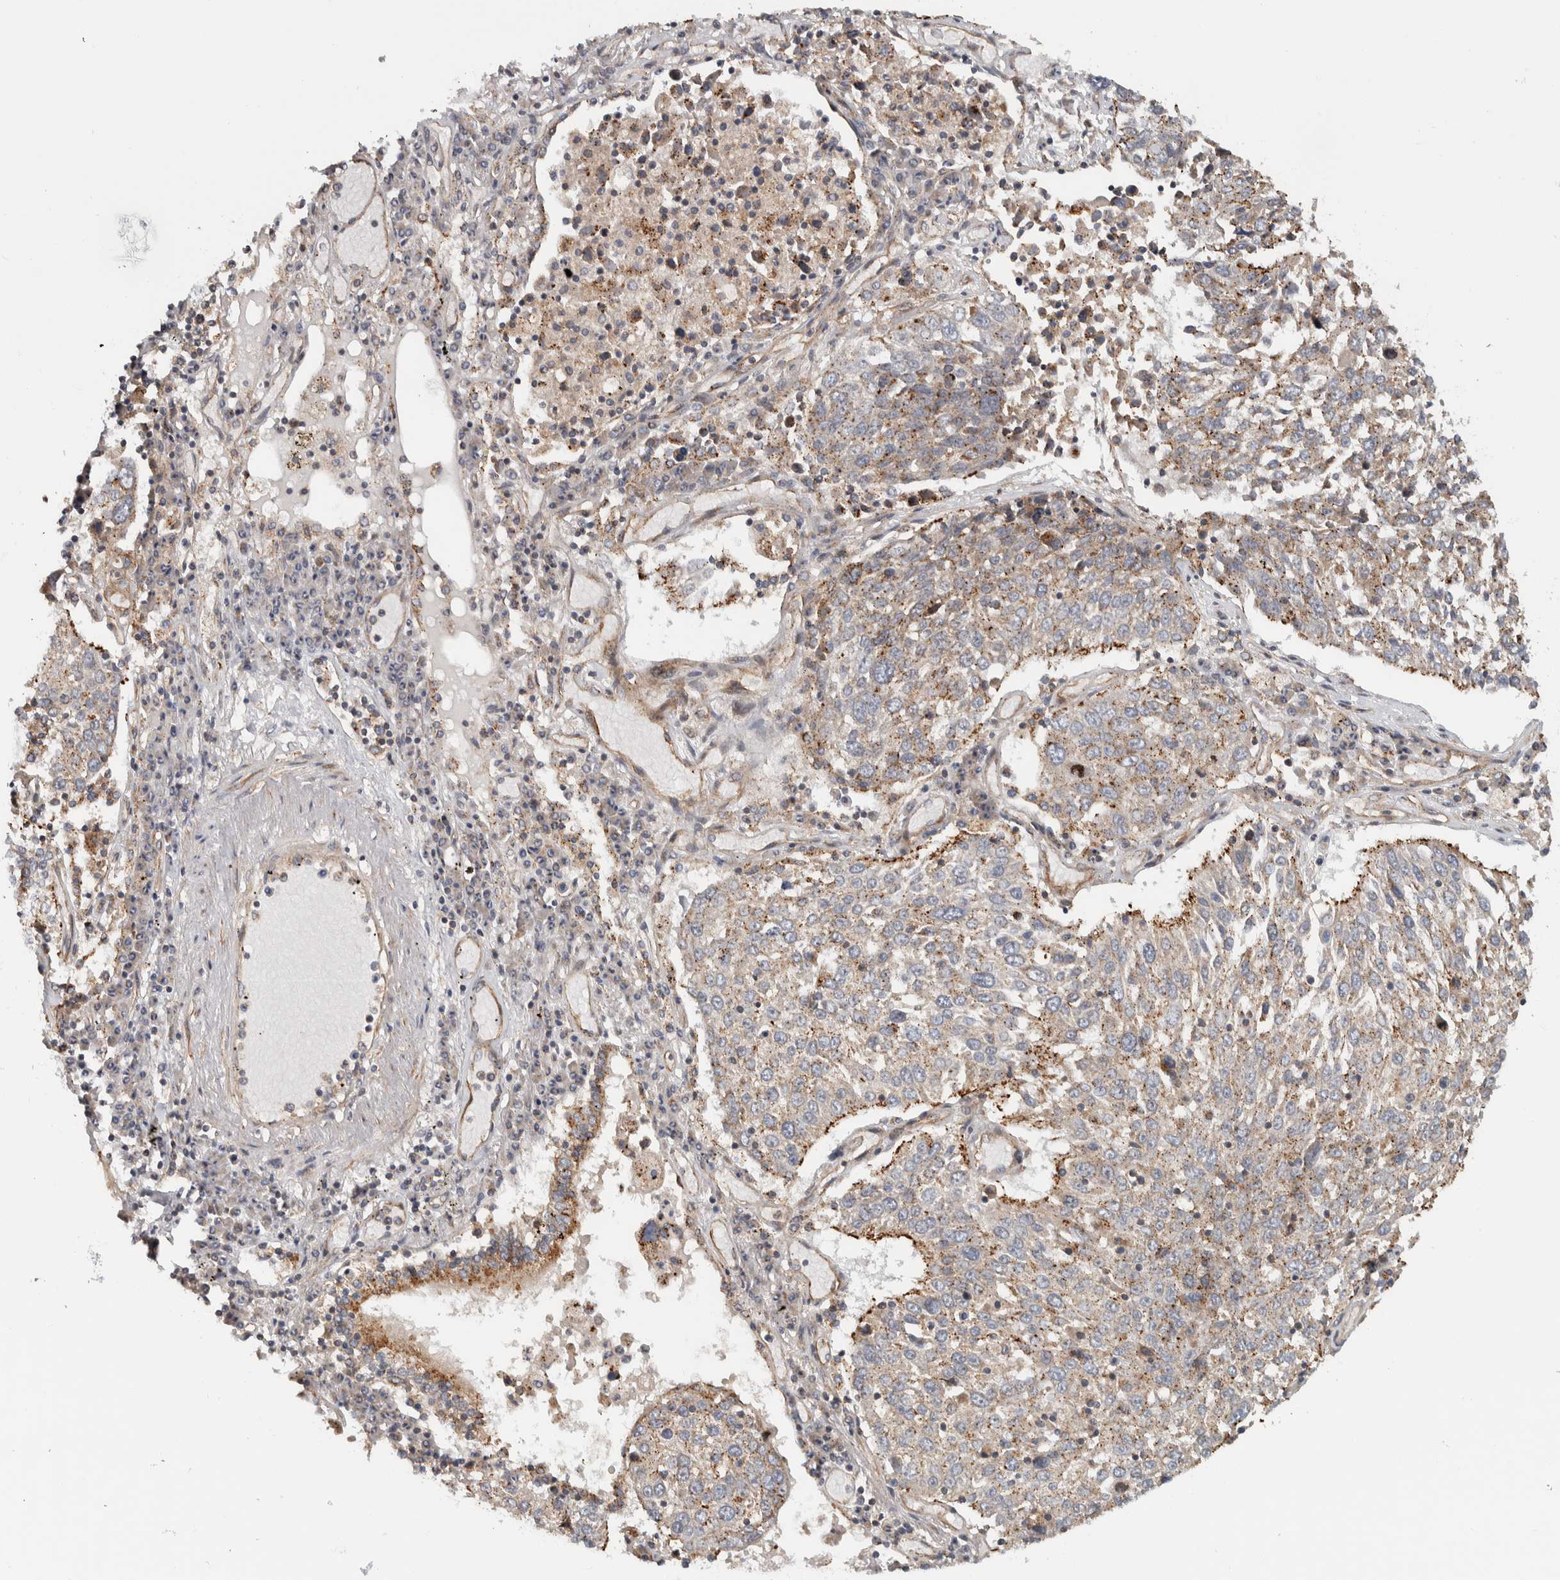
{"staining": {"intensity": "weak", "quantity": ">75%", "location": "cytoplasmic/membranous"}, "tissue": "lung cancer", "cell_type": "Tumor cells", "image_type": "cancer", "snomed": [{"axis": "morphology", "description": "Squamous cell carcinoma, NOS"}, {"axis": "topography", "description": "Lung"}], "caption": "High-magnification brightfield microscopy of squamous cell carcinoma (lung) stained with DAB (3,3'-diaminobenzidine) (brown) and counterstained with hematoxylin (blue). tumor cells exhibit weak cytoplasmic/membranous expression is identified in approximately>75% of cells.", "gene": "CHMP4C", "patient": {"sex": "male", "age": 65}}